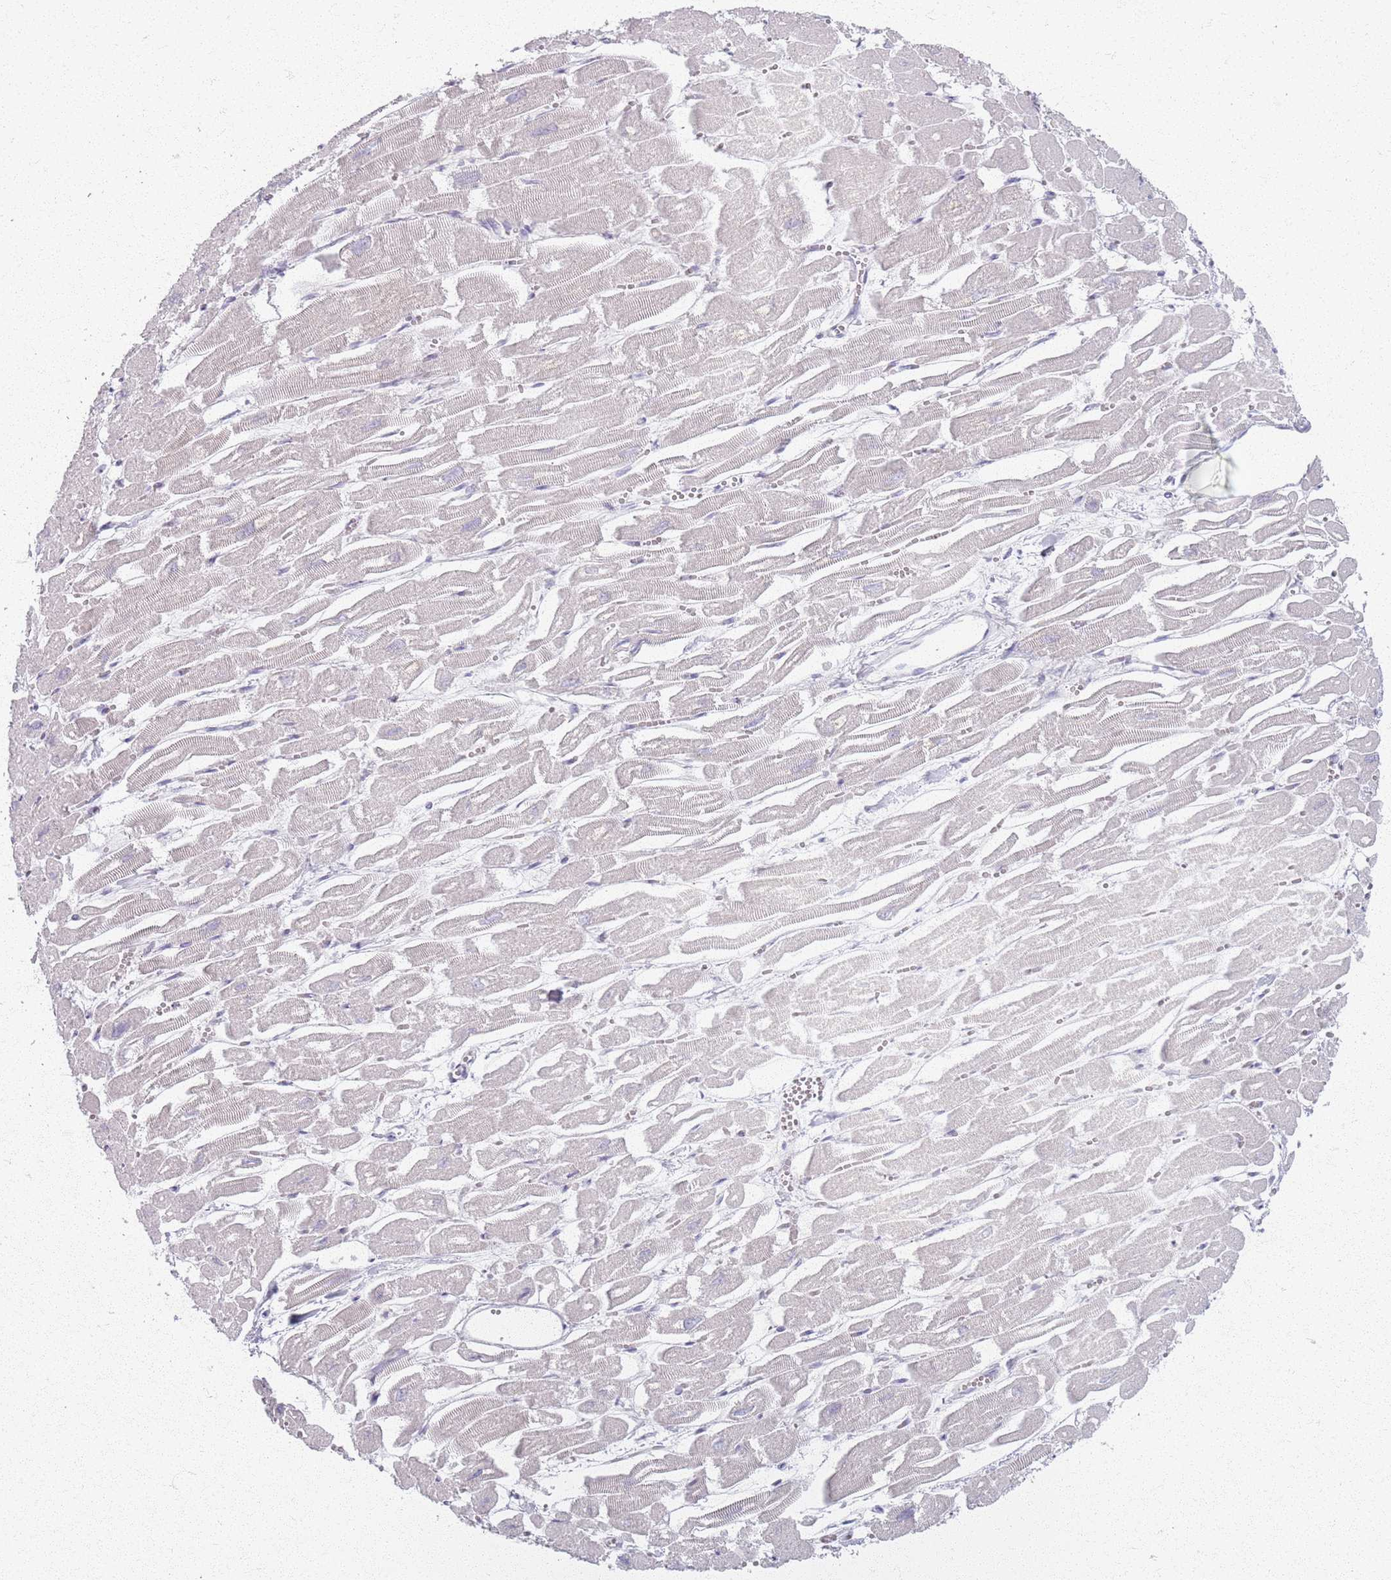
{"staining": {"intensity": "weak", "quantity": "<25%", "location": "cytoplasmic/membranous"}, "tissue": "heart muscle", "cell_type": "Cardiomyocytes", "image_type": "normal", "snomed": [{"axis": "morphology", "description": "Normal tissue, NOS"}, {"axis": "topography", "description": "Heart"}], "caption": "Histopathology image shows no protein positivity in cardiomyocytes of normal heart muscle.", "gene": "CRIPT", "patient": {"sex": "male", "age": 54}}